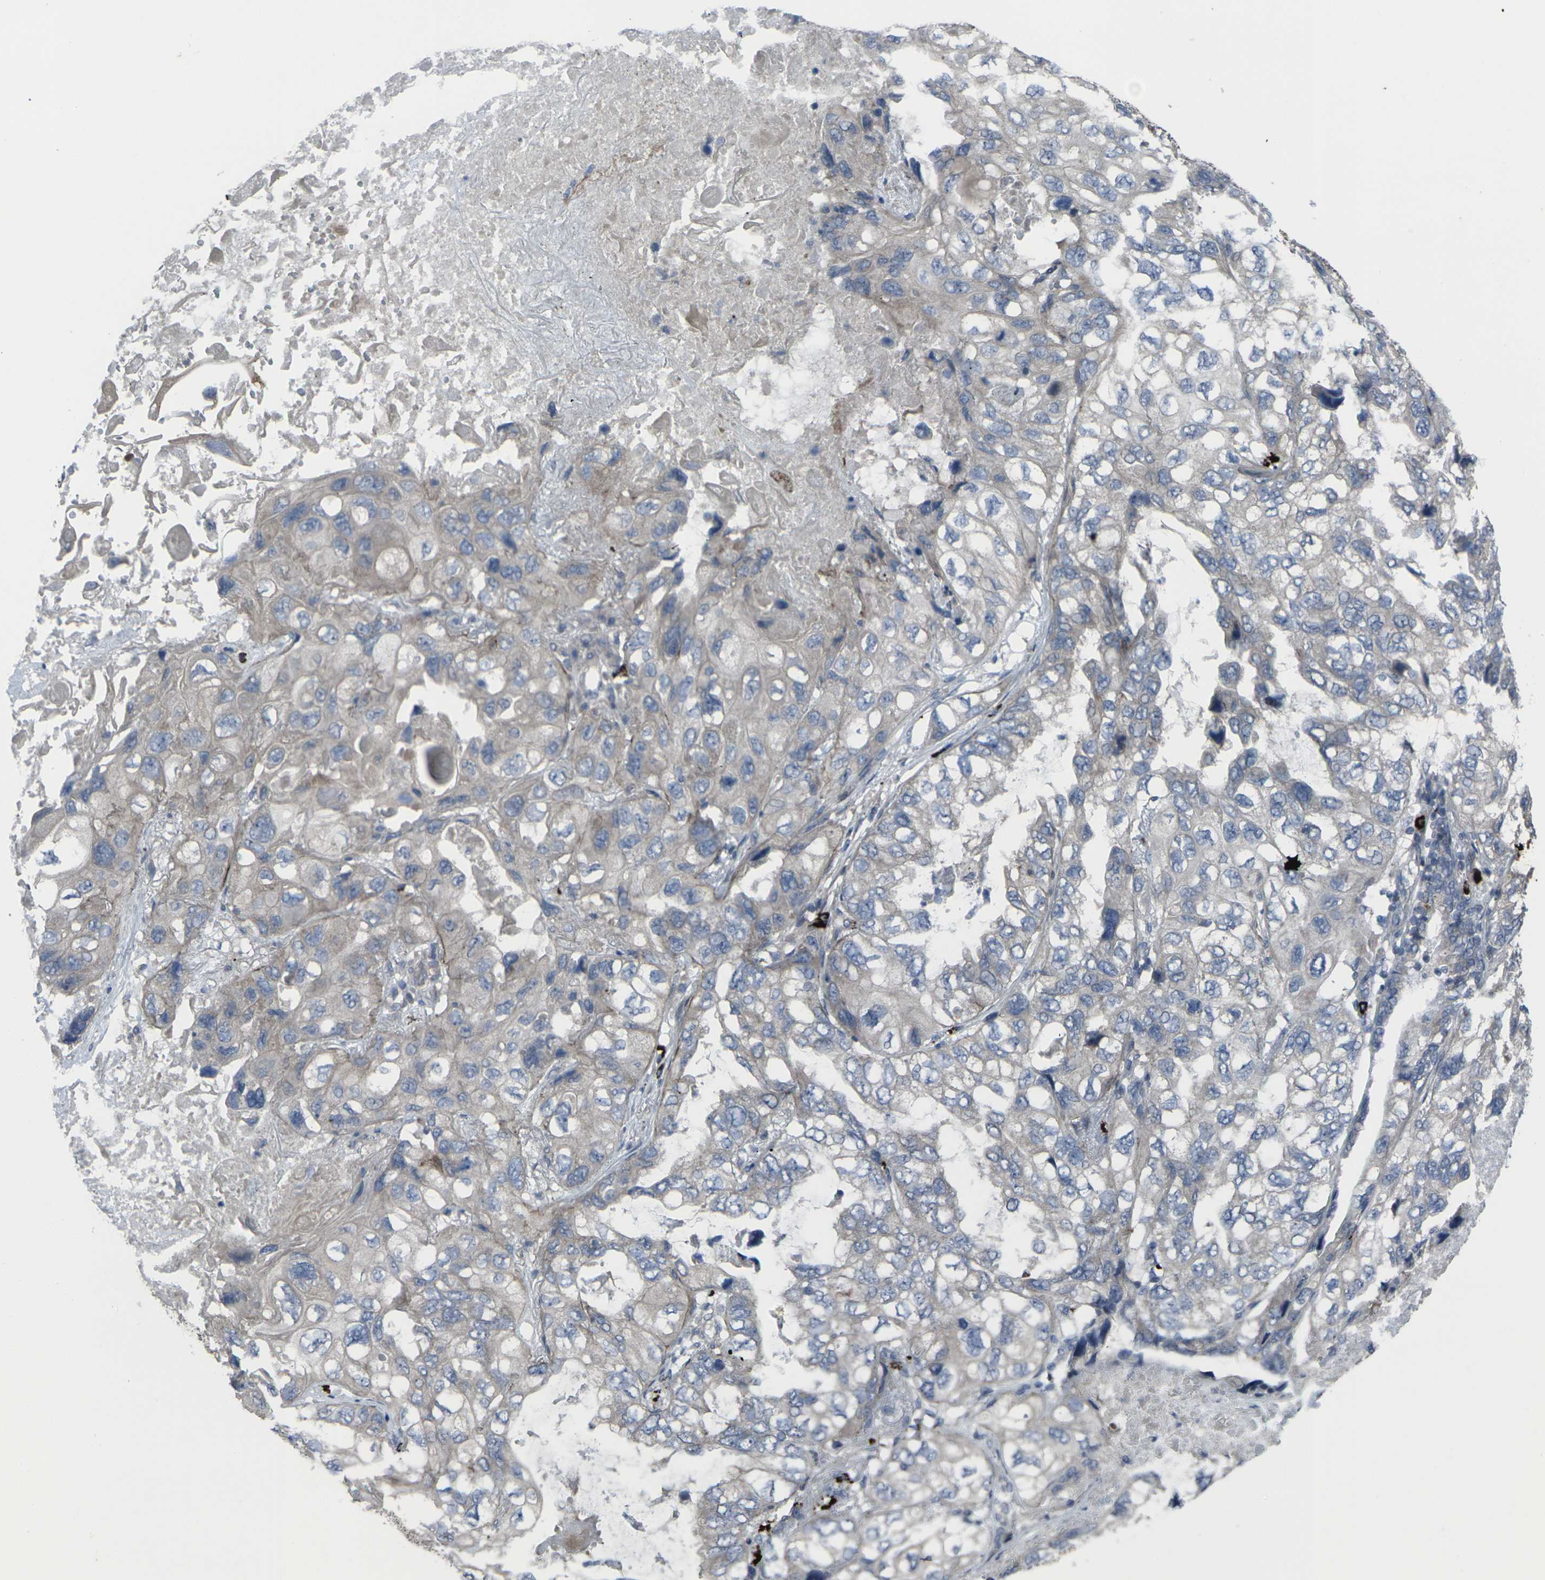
{"staining": {"intensity": "weak", "quantity": "25%-75%", "location": "cytoplasmic/membranous"}, "tissue": "lung cancer", "cell_type": "Tumor cells", "image_type": "cancer", "snomed": [{"axis": "morphology", "description": "Squamous cell carcinoma, NOS"}, {"axis": "topography", "description": "Lung"}], "caption": "This histopathology image displays squamous cell carcinoma (lung) stained with immunohistochemistry to label a protein in brown. The cytoplasmic/membranous of tumor cells show weak positivity for the protein. Nuclei are counter-stained blue.", "gene": "CCR10", "patient": {"sex": "female", "age": 73}}